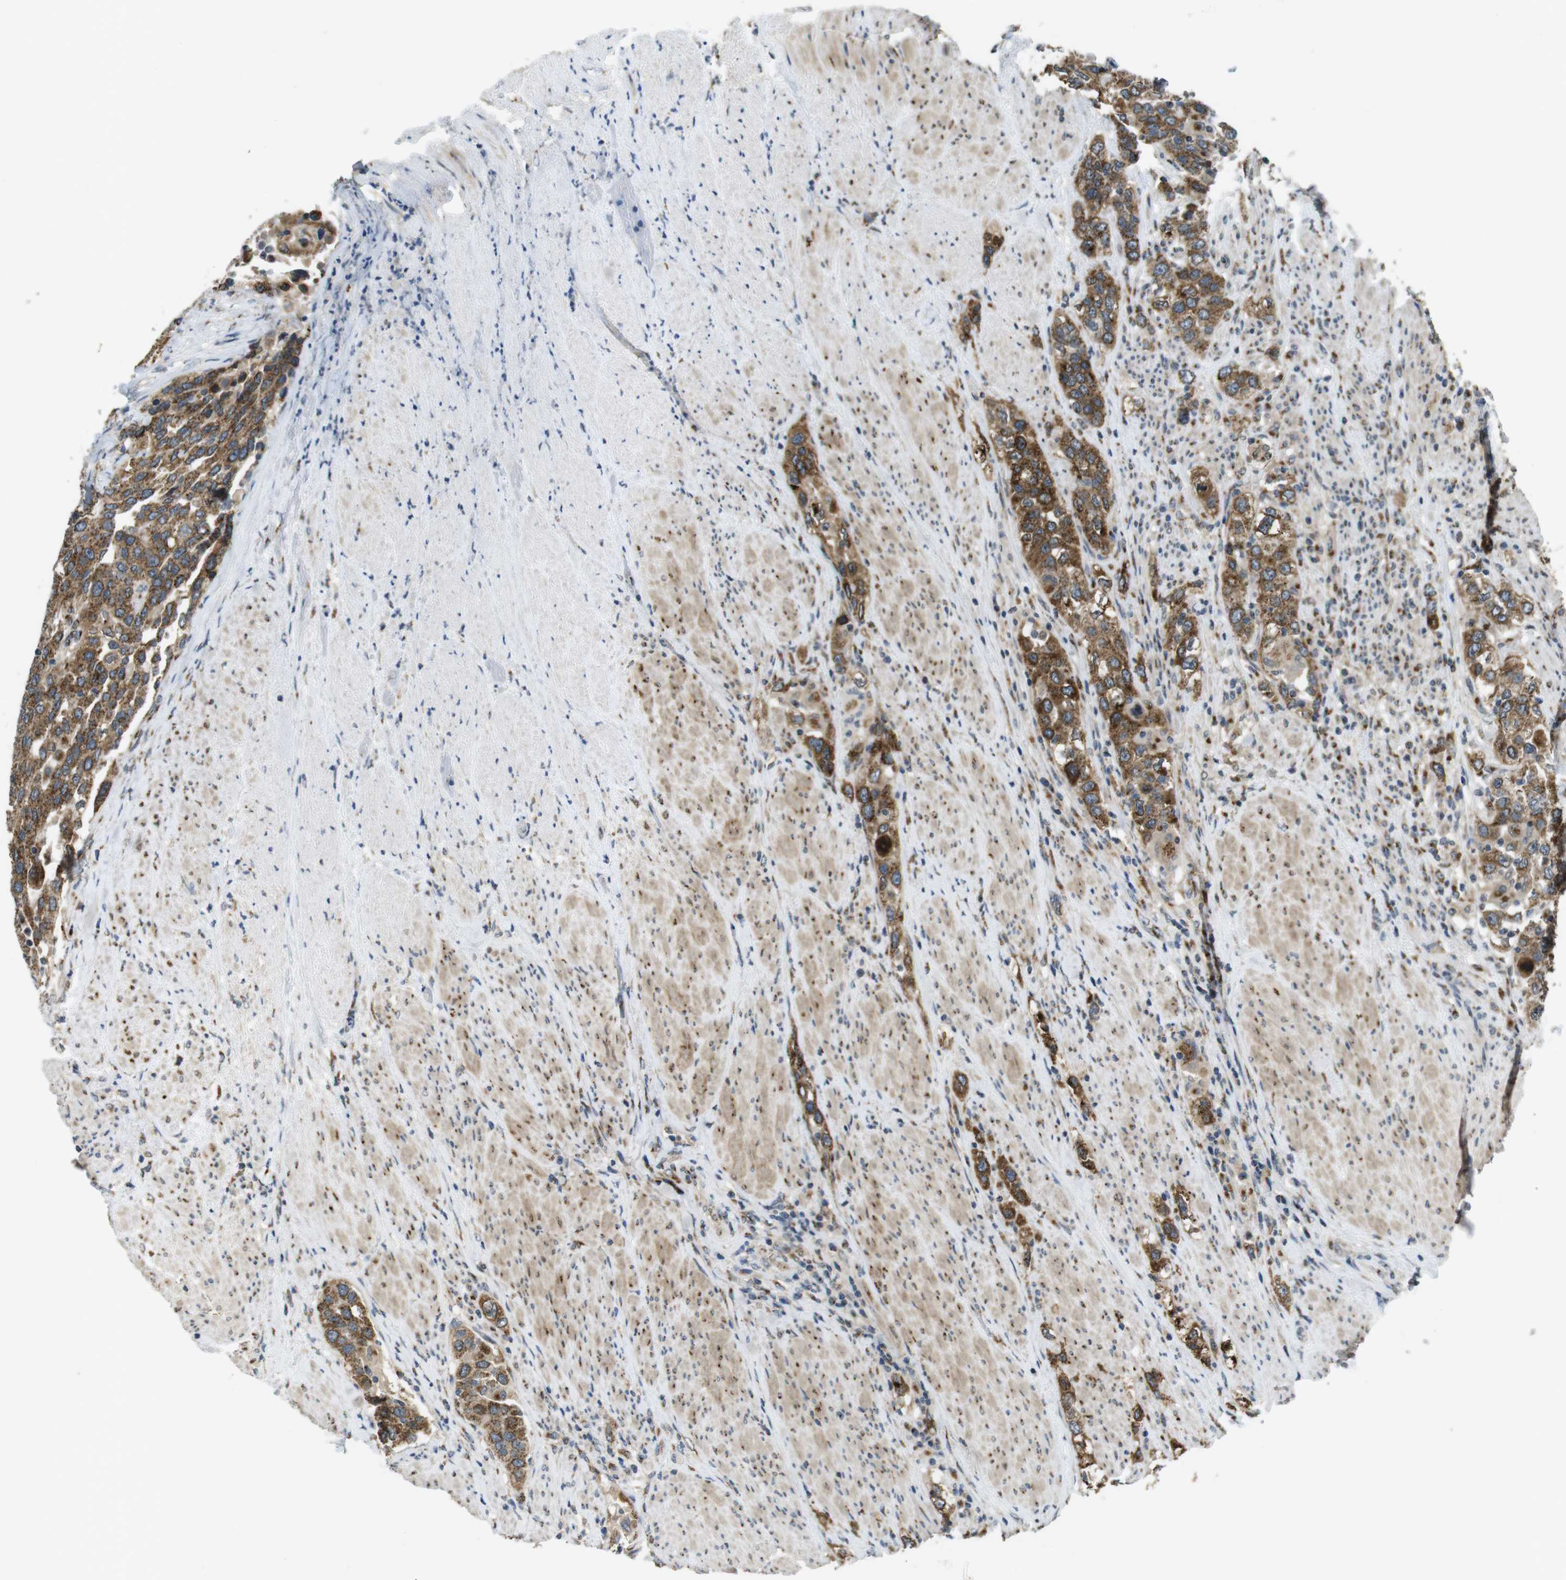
{"staining": {"intensity": "strong", "quantity": ">75%", "location": "cytoplasmic/membranous"}, "tissue": "urothelial cancer", "cell_type": "Tumor cells", "image_type": "cancer", "snomed": [{"axis": "morphology", "description": "Urothelial carcinoma, High grade"}, {"axis": "topography", "description": "Urinary bladder"}], "caption": "Protein expression analysis of human urothelial cancer reveals strong cytoplasmic/membranous positivity in about >75% of tumor cells.", "gene": "ZFPL1", "patient": {"sex": "female", "age": 80}}